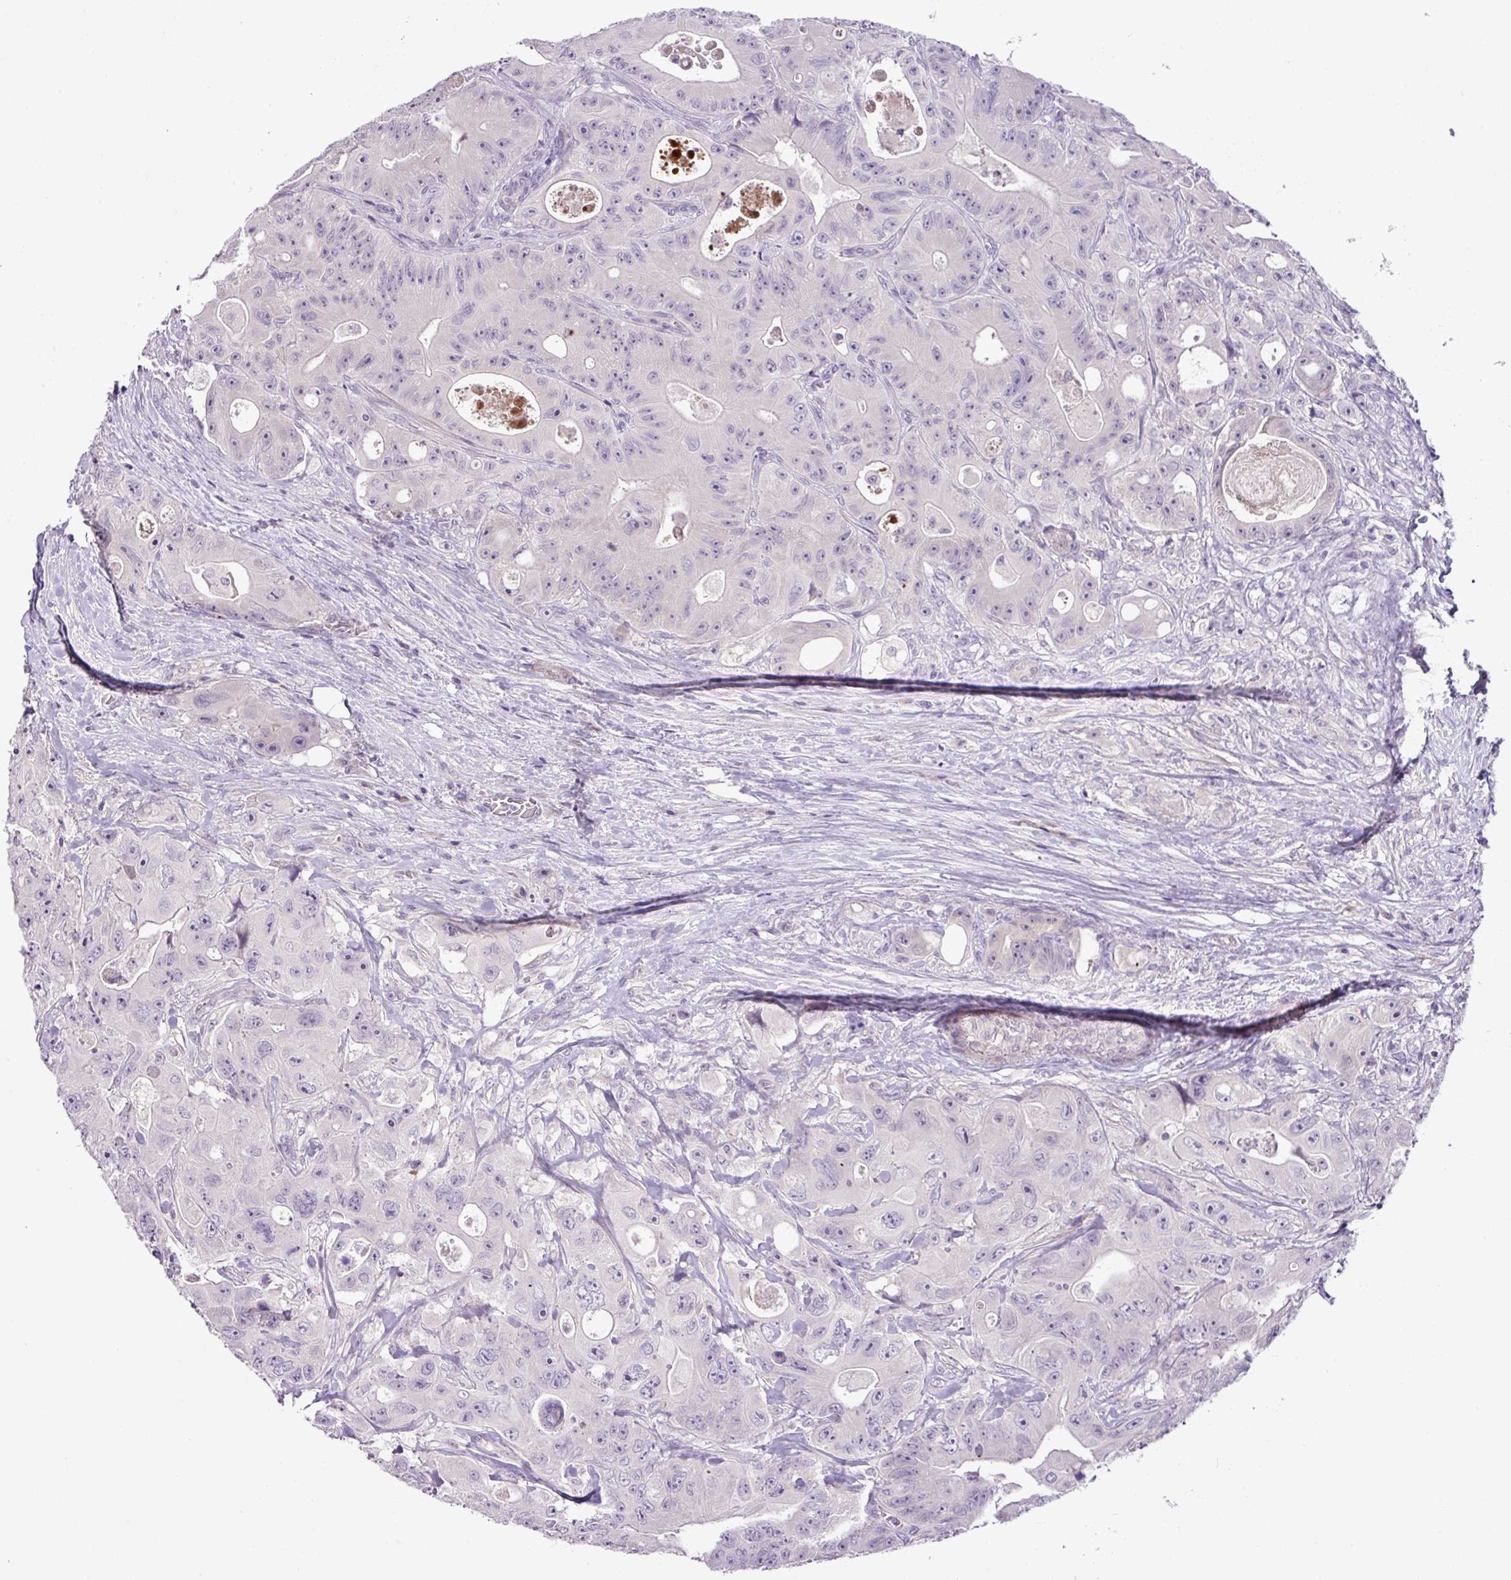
{"staining": {"intensity": "negative", "quantity": "none", "location": "none"}, "tissue": "colorectal cancer", "cell_type": "Tumor cells", "image_type": "cancer", "snomed": [{"axis": "morphology", "description": "Adenocarcinoma, NOS"}, {"axis": "topography", "description": "Colon"}], "caption": "Colorectal adenocarcinoma was stained to show a protein in brown. There is no significant staining in tumor cells. Brightfield microscopy of immunohistochemistry stained with DAB (3,3'-diaminobenzidine) (brown) and hematoxylin (blue), captured at high magnification.", "gene": "DNAJB13", "patient": {"sex": "female", "age": 46}}